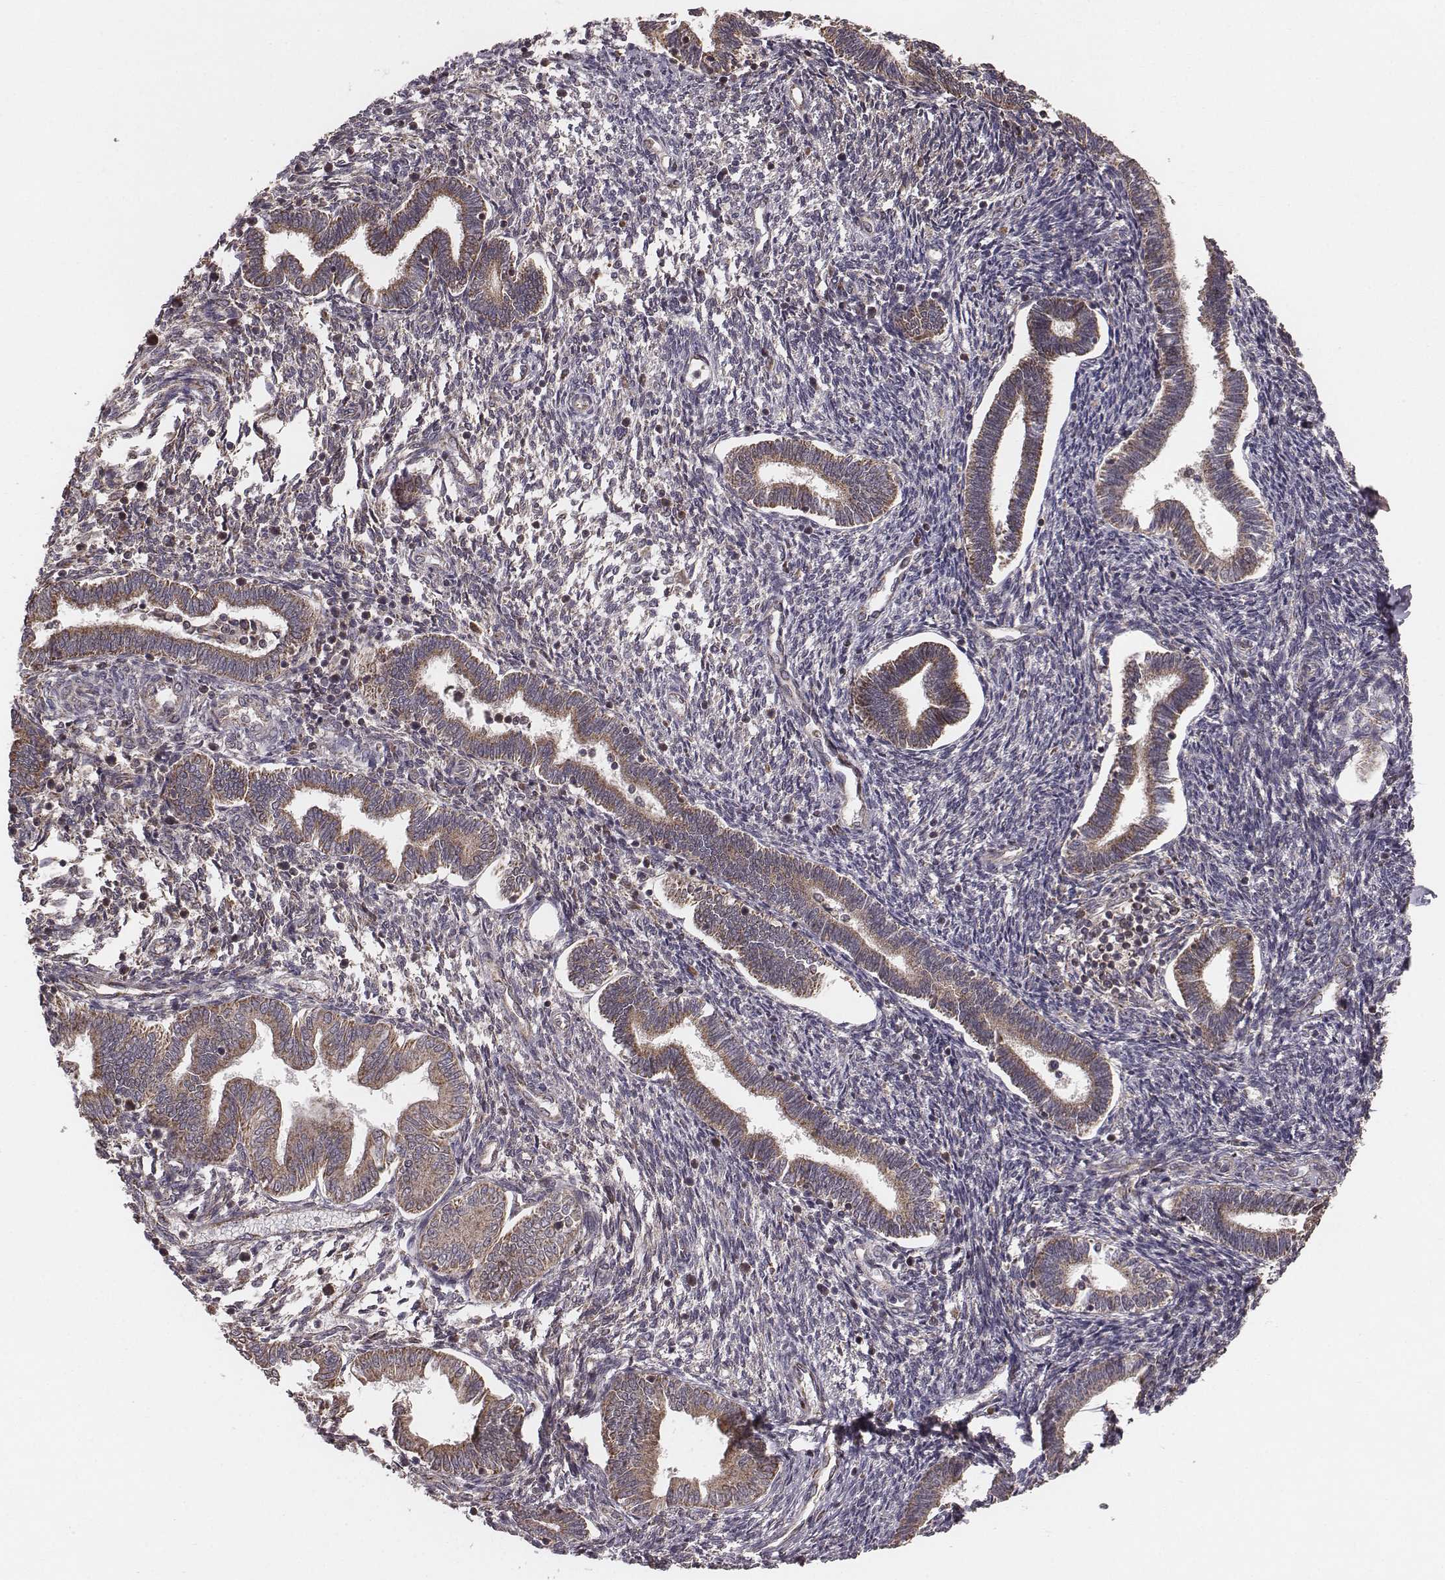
{"staining": {"intensity": "weak", "quantity": ">75%", "location": "cytoplasmic/membranous"}, "tissue": "endometrium", "cell_type": "Cells in endometrial stroma", "image_type": "normal", "snomed": [{"axis": "morphology", "description": "Normal tissue, NOS"}, {"axis": "topography", "description": "Endometrium"}], "caption": "A histopathology image of human endometrium stained for a protein exhibits weak cytoplasmic/membranous brown staining in cells in endometrial stroma. The staining was performed using DAB (3,3'-diaminobenzidine), with brown indicating positive protein expression. Nuclei are stained blue with hematoxylin.", "gene": "PDCD2L", "patient": {"sex": "female", "age": 42}}